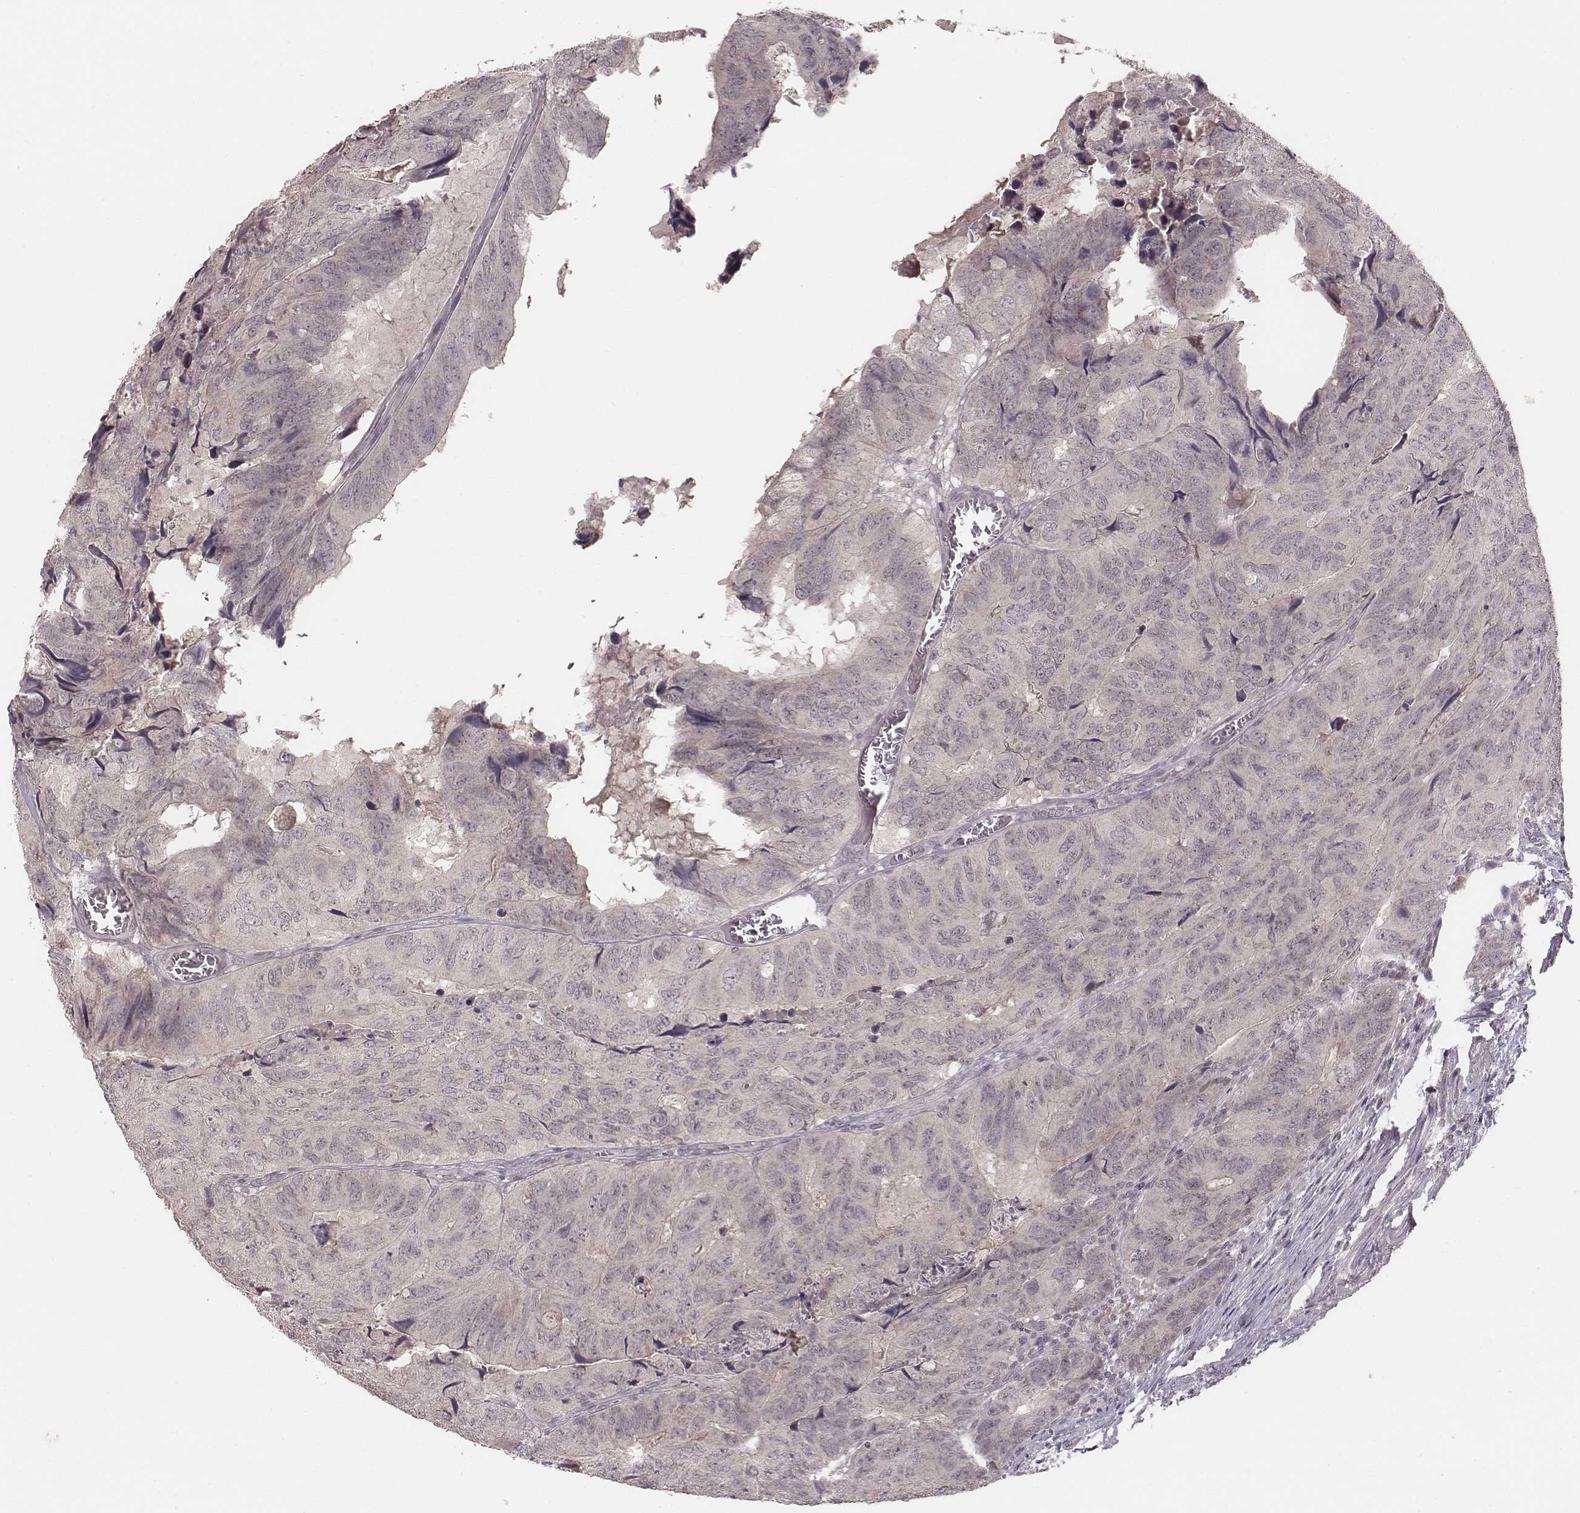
{"staining": {"intensity": "negative", "quantity": "none", "location": "none"}, "tissue": "colorectal cancer", "cell_type": "Tumor cells", "image_type": "cancer", "snomed": [{"axis": "morphology", "description": "Adenocarcinoma, NOS"}, {"axis": "topography", "description": "Colon"}], "caption": "This is a photomicrograph of IHC staining of colorectal cancer, which shows no positivity in tumor cells.", "gene": "LY6K", "patient": {"sex": "male", "age": 79}}